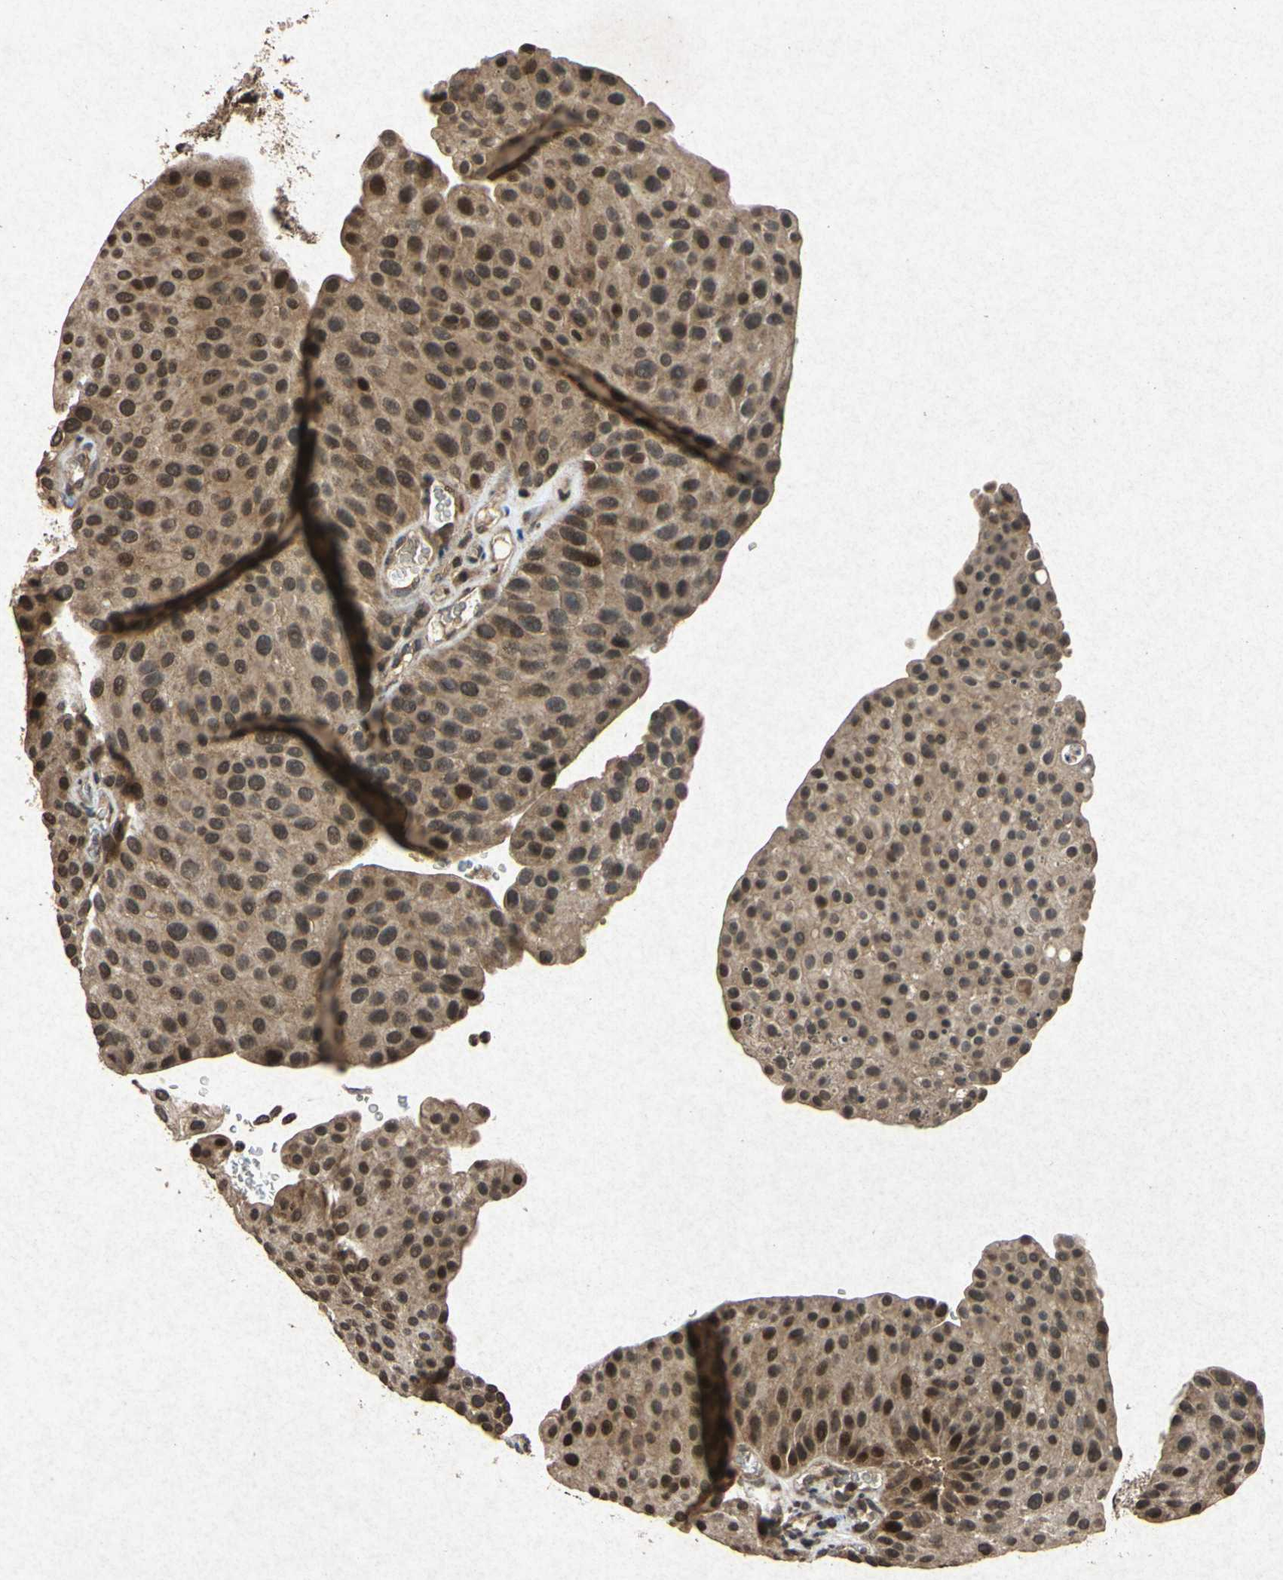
{"staining": {"intensity": "moderate", "quantity": ">75%", "location": "cytoplasmic/membranous,nuclear"}, "tissue": "urothelial cancer", "cell_type": "Tumor cells", "image_type": "cancer", "snomed": [{"axis": "morphology", "description": "Urothelial carcinoma, Low grade"}, {"axis": "topography", "description": "Smooth muscle"}, {"axis": "topography", "description": "Urinary bladder"}], "caption": "A brown stain shows moderate cytoplasmic/membranous and nuclear positivity of a protein in human urothelial cancer tumor cells.", "gene": "ATP6V1H", "patient": {"sex": "male", "age": 60}}